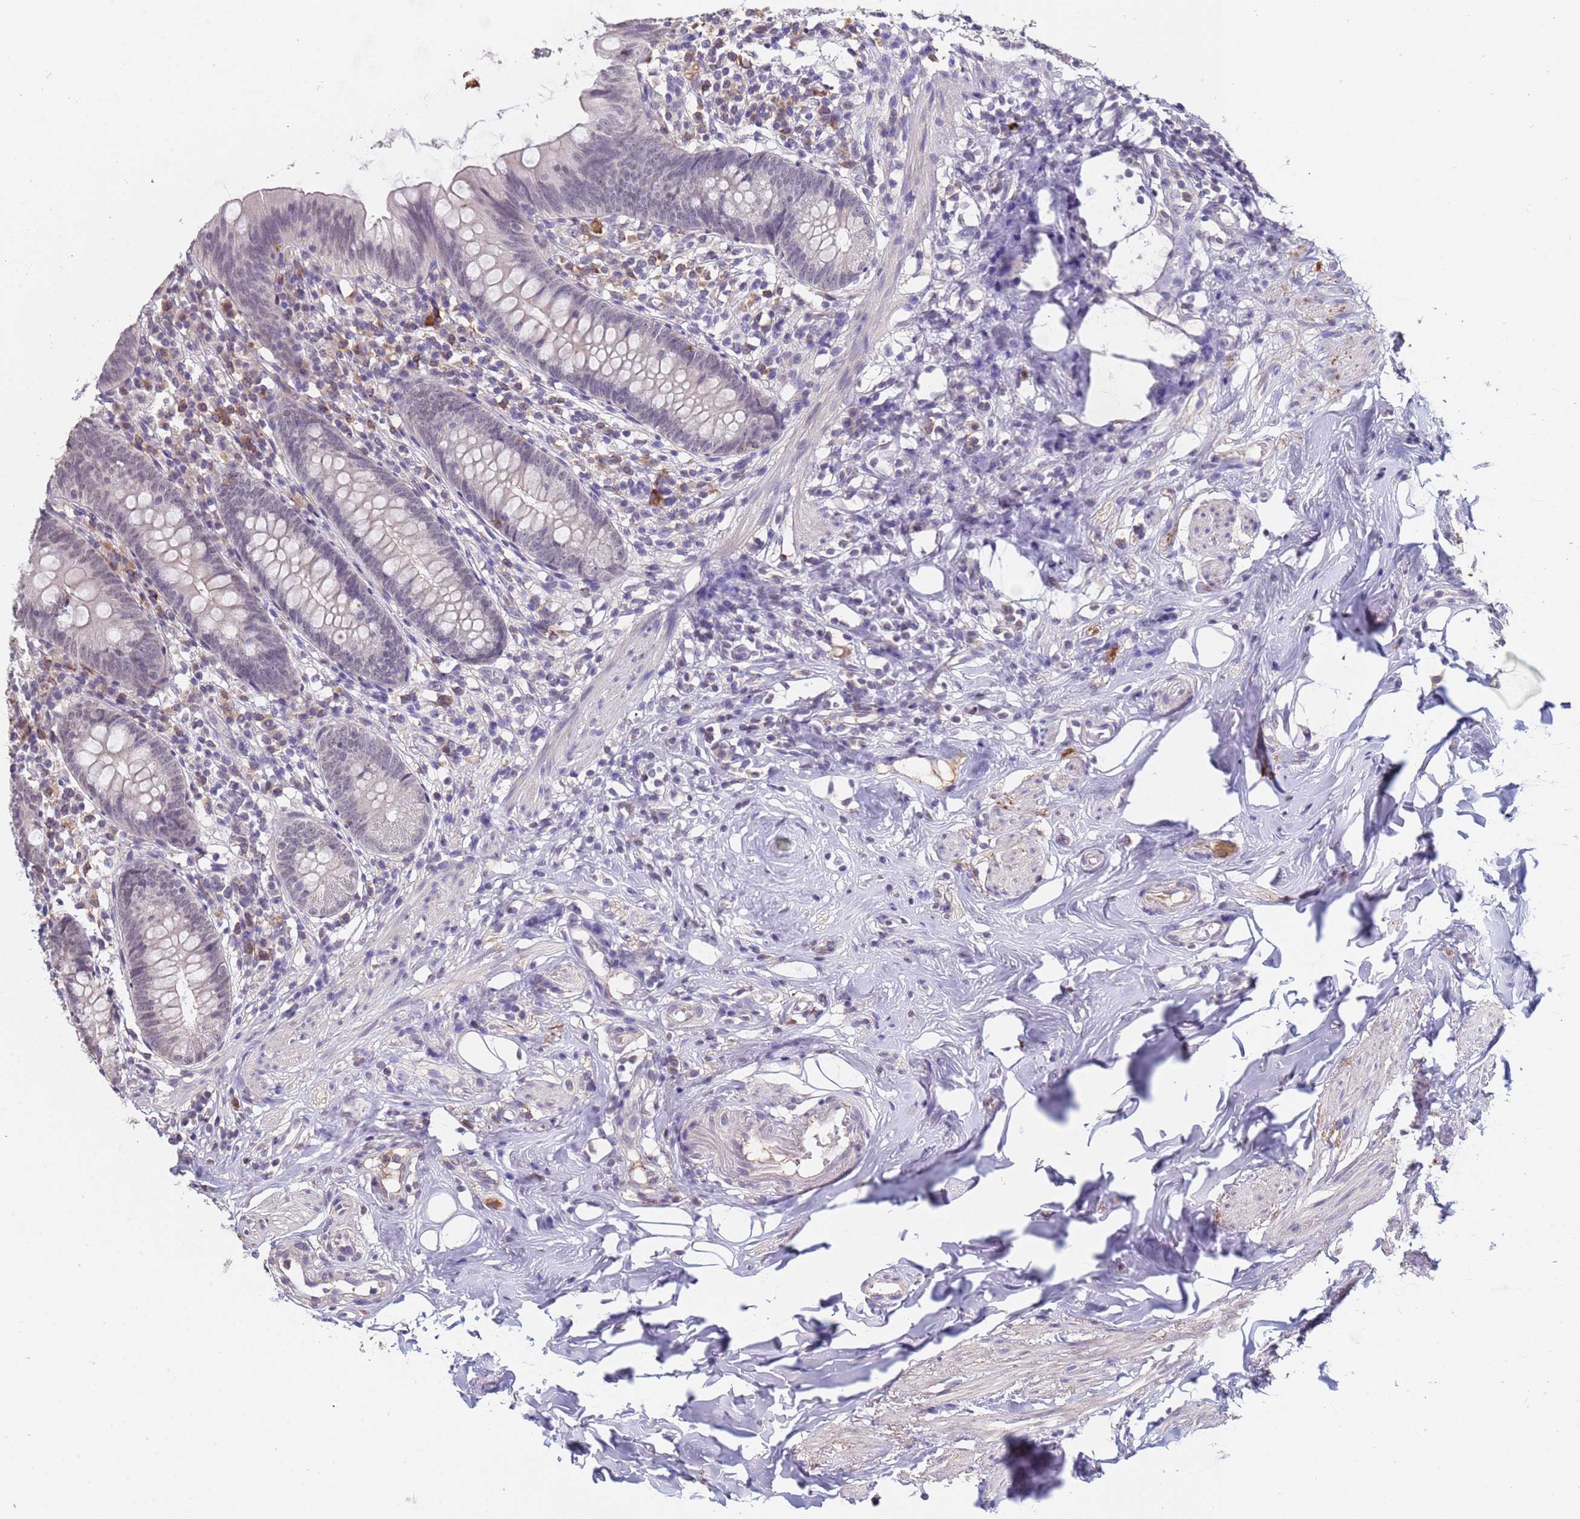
{"staining": {"intensity": "weak", "quantity": "<25%", "location": "nuclear"}, "tissue": "appendix", "cell_type": "Glandular cells", "image_type": "normal", "snomed": [{"axis": "morphology", "description": "Normal tissue, NOS"}, {"axis": "topography", "description": "Appendix"}], "caption": "Immunohistochemistry micrograph of benign appendix stained for a protein (brown), which shows no positivity in glandular cells.", "gene": "ZNF248", "patient": {"sex": "female", "age": 62}}